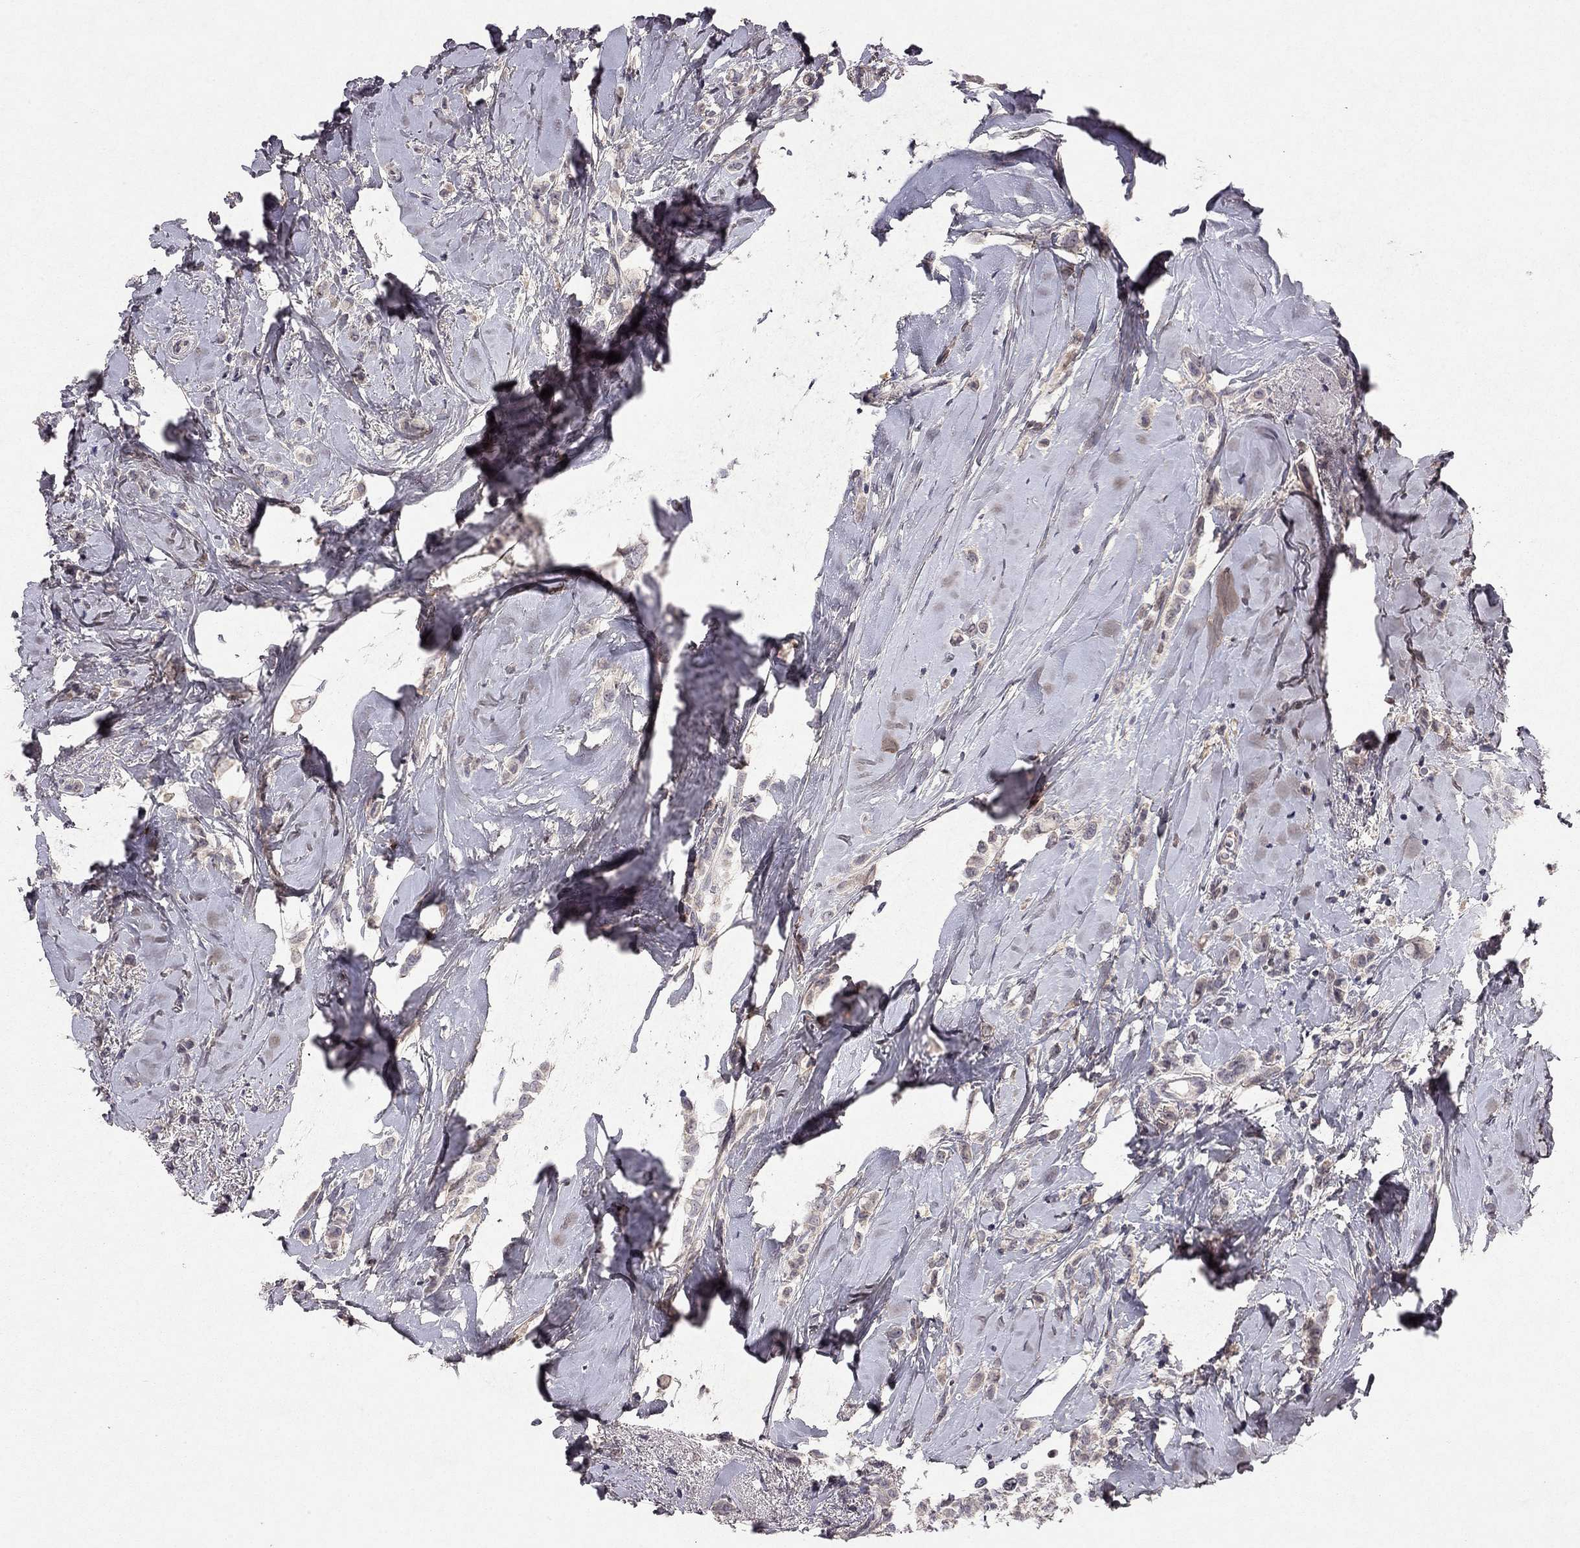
{"staining": {"intensity": "negative", "quantity": "none", "location": "none"}, "tissue": "breast cancer", "cell_type": "Tumor cells", "image_type": "cancer", "snomed": [{"axis": "morphology", "description": "Lobular carcinoma"}, {"axis": "topography", "description": "Breast"}], "caption": "Immunohistochemical staining of human breast lobular carcinoma demonstrates no significant expression in tumor cells.", "gene": "ESR2", "patient": {"sex": "female", "age": 66}}